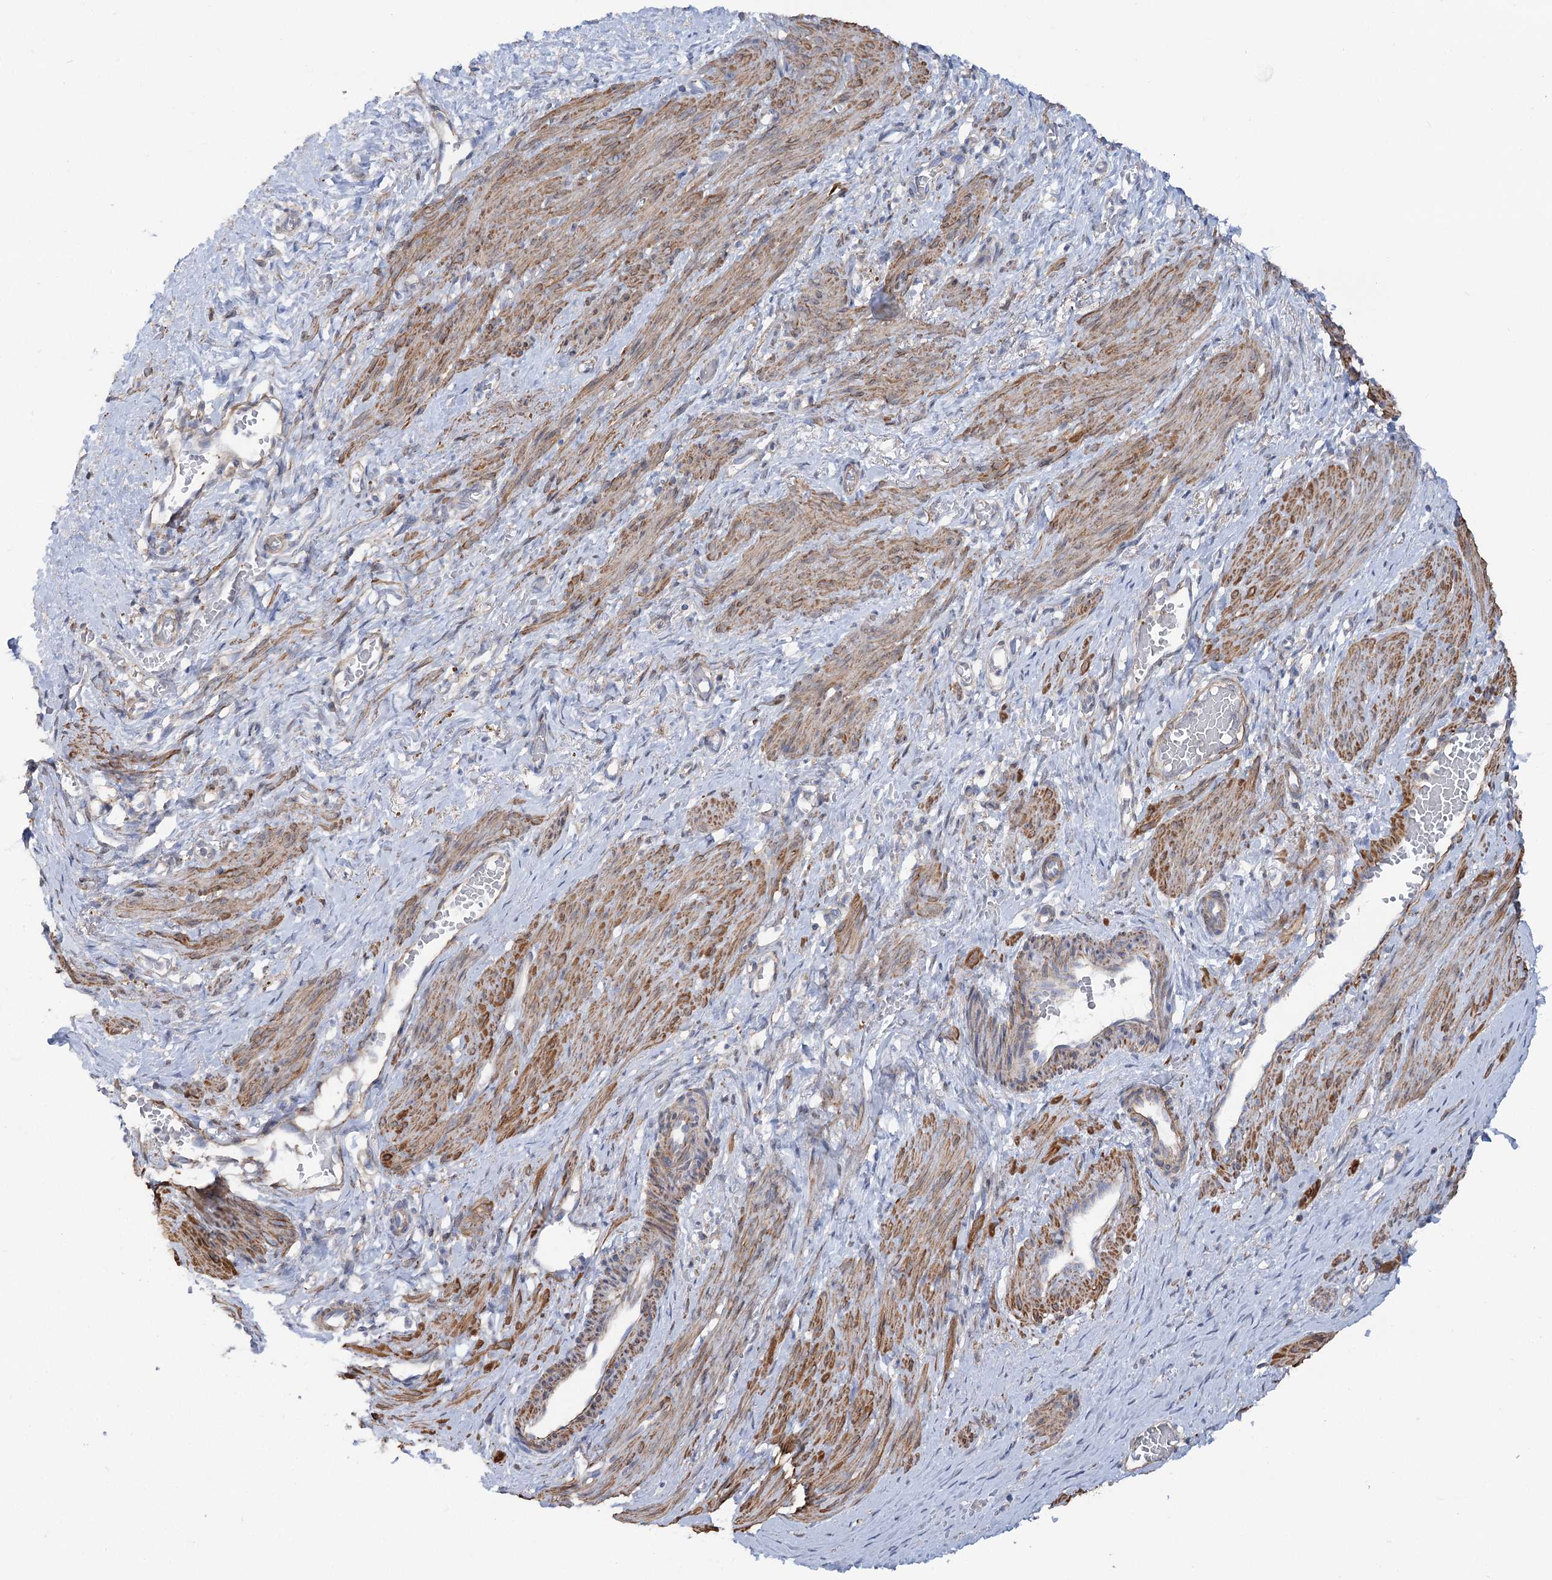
{"staining": {"intensity": "moderate", "quantity": ">75%", "location": "cytoplasmic/membranous"}, "tissue": "smooth muscle", "cell_type": "Smooth muscle cells", "image_type": "normal", "snomed": [{"axis": "morphology", "description": "Normal tissue, NOS"}, {"axis": "topography", "description": "Endometrium"}], "caption": "This photomicrograph displays IHC staining of unremarkable human smooth muscle, with medium moderate cytoplasmic/membranous positivity in about >75% of smooth muscle cells.", "gene": "LARP1B", "patient": {"sex": "female", "age": 33}}